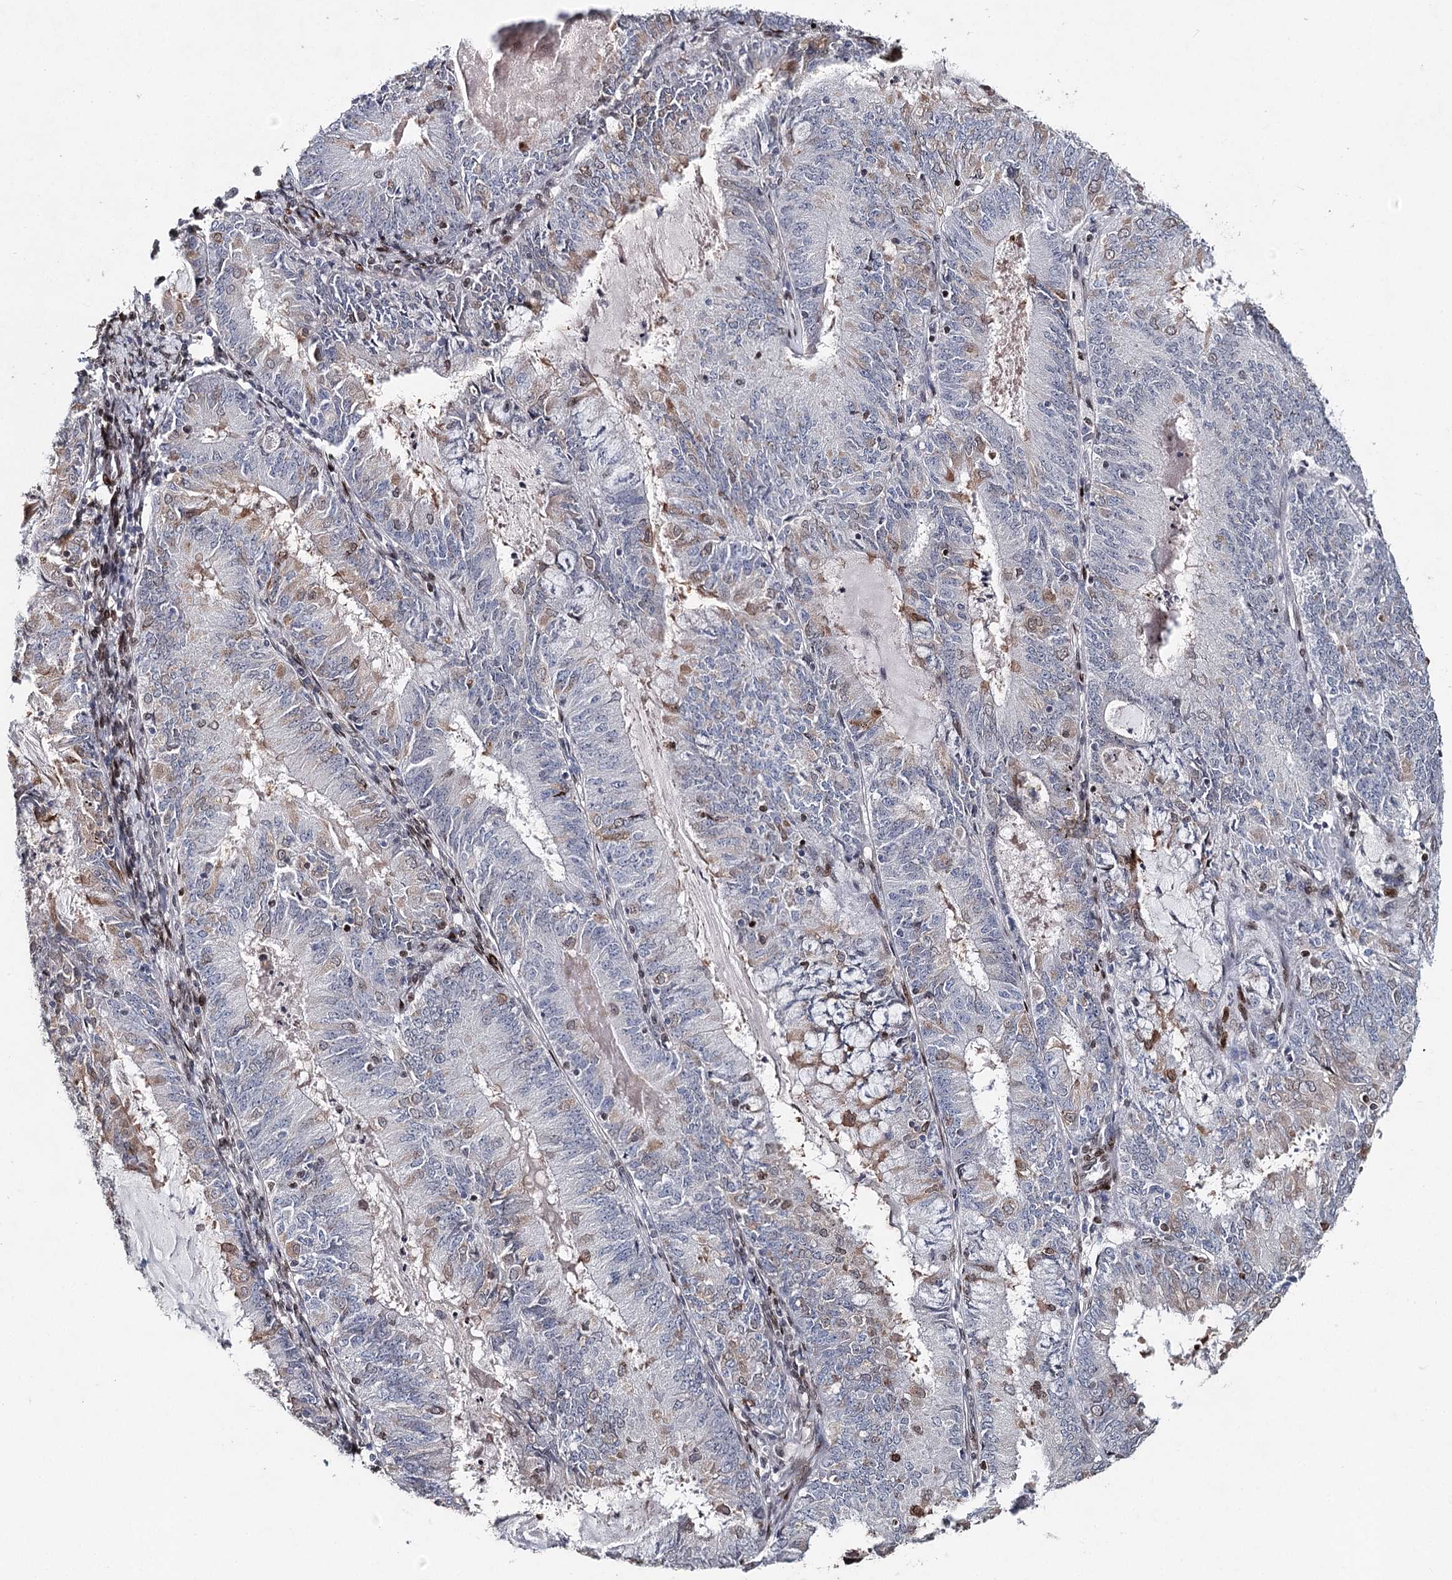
{"staining": {"intensity": "weak", "quantity": "<25%", "location": "cytoplasmic/membranous,nuclear"}, "tissue": "endometrial cancer", "cell_type": "Tumor cells", "image_type": "cancer", "snomed": [{"axis": "morphology", "description": "Adenocarcinoma, NOS"}, {"axis": "topography", "description": "Endometrium"}], "caption": "The histopathology image exhibits no significant staining in tumor cells of endometrial adenocarcinoma.", "gene": "FRMD4A", "patient": {"sex": "female", "age": 57}}